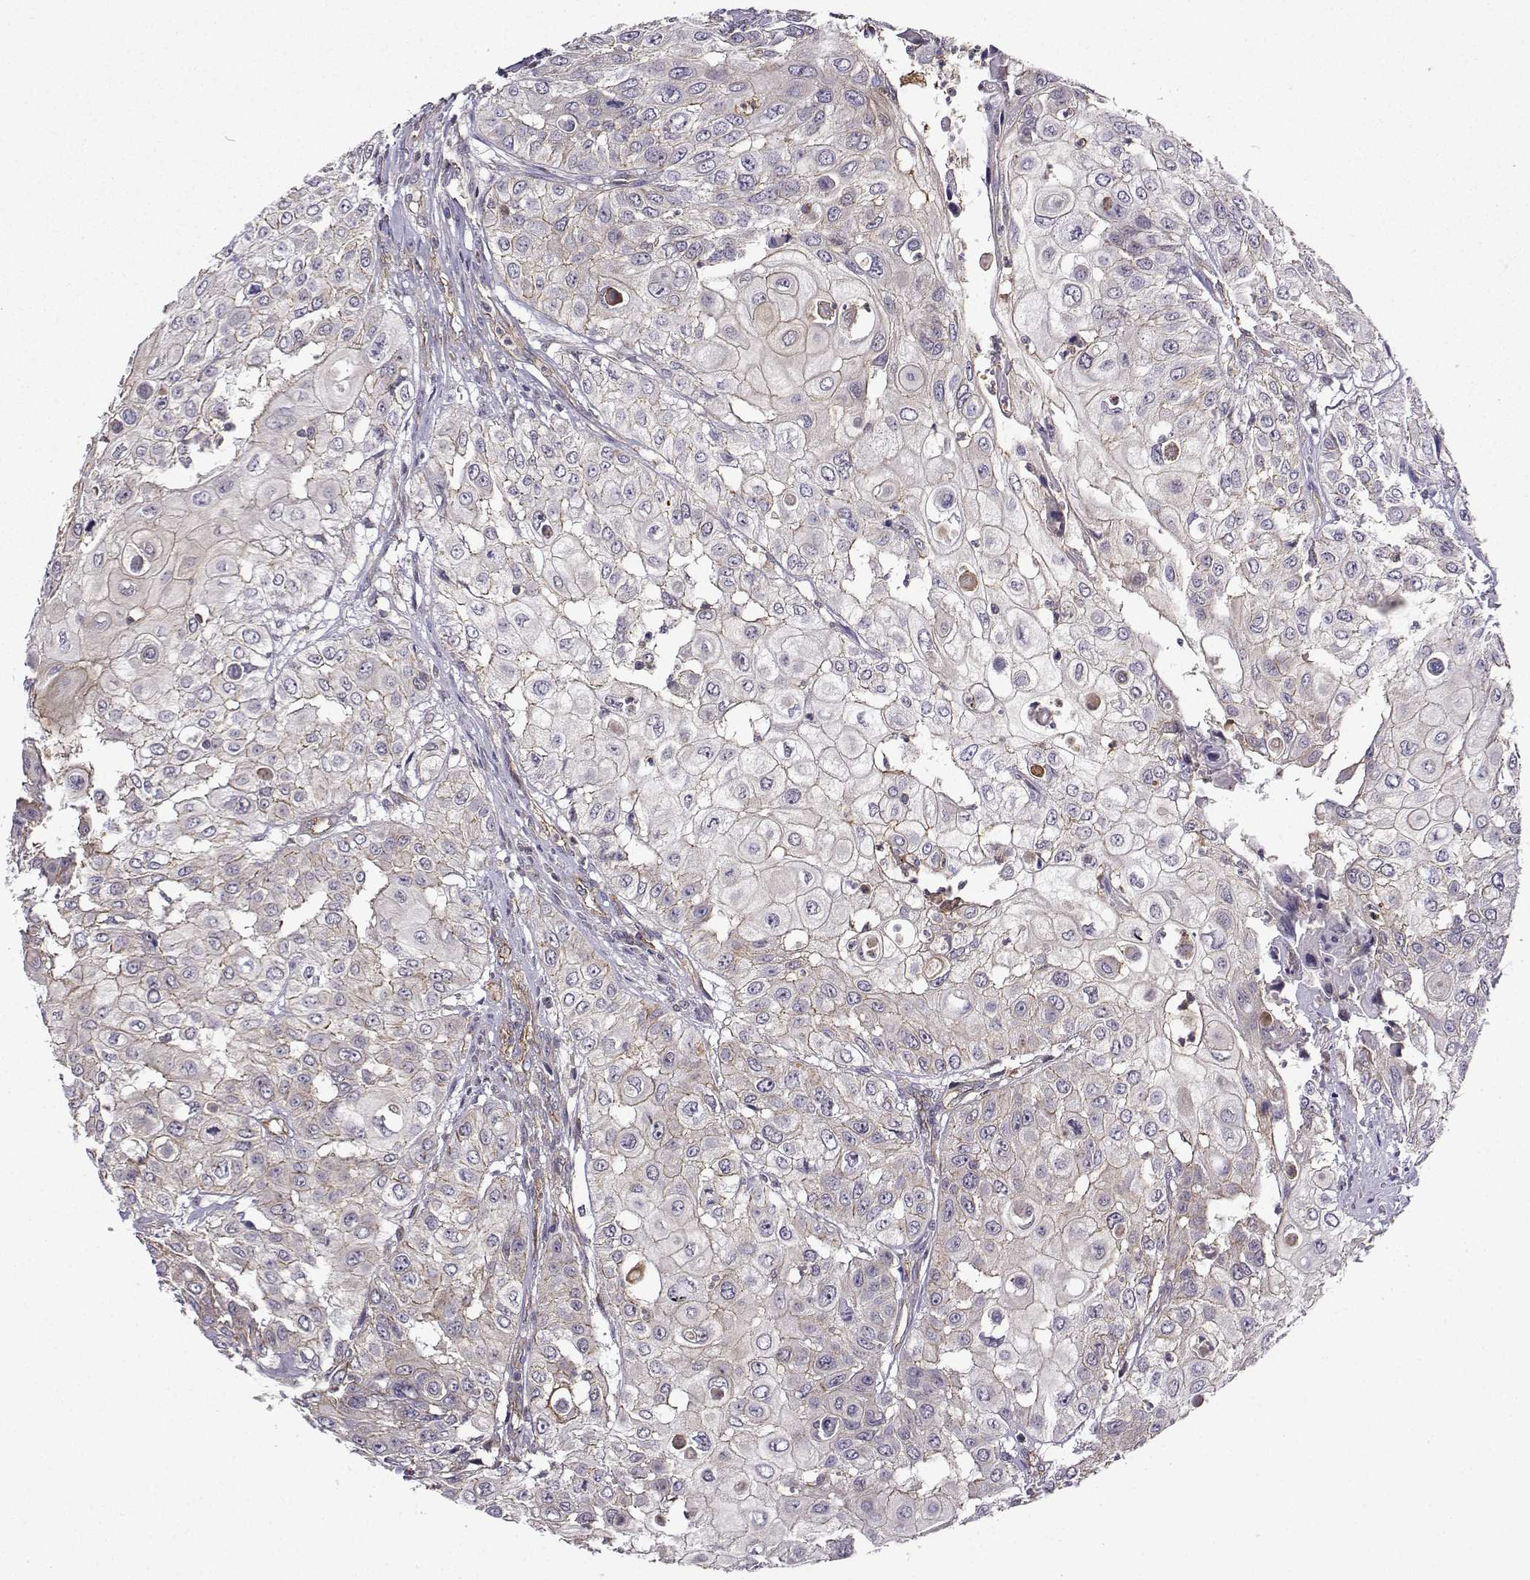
{"staining": {"intensity": "negative", "quantity": "none", "location": "none"}, "tissue": "urothelial cancer", "cell_type": "Tumor cells", "image_type": "cancer", "snomed": [{"axis": "morphology", "description": "Urothelial carcinoma, High grade"}, {"axis": "topography", "description": "Urinary bladder"}], "caption": "The photomicrograph shows no staining of tumor cells in urothelial carcinoma (high-grade).", "gene": "ITGB8", "patient": {"sex": "female", "age": 79}}